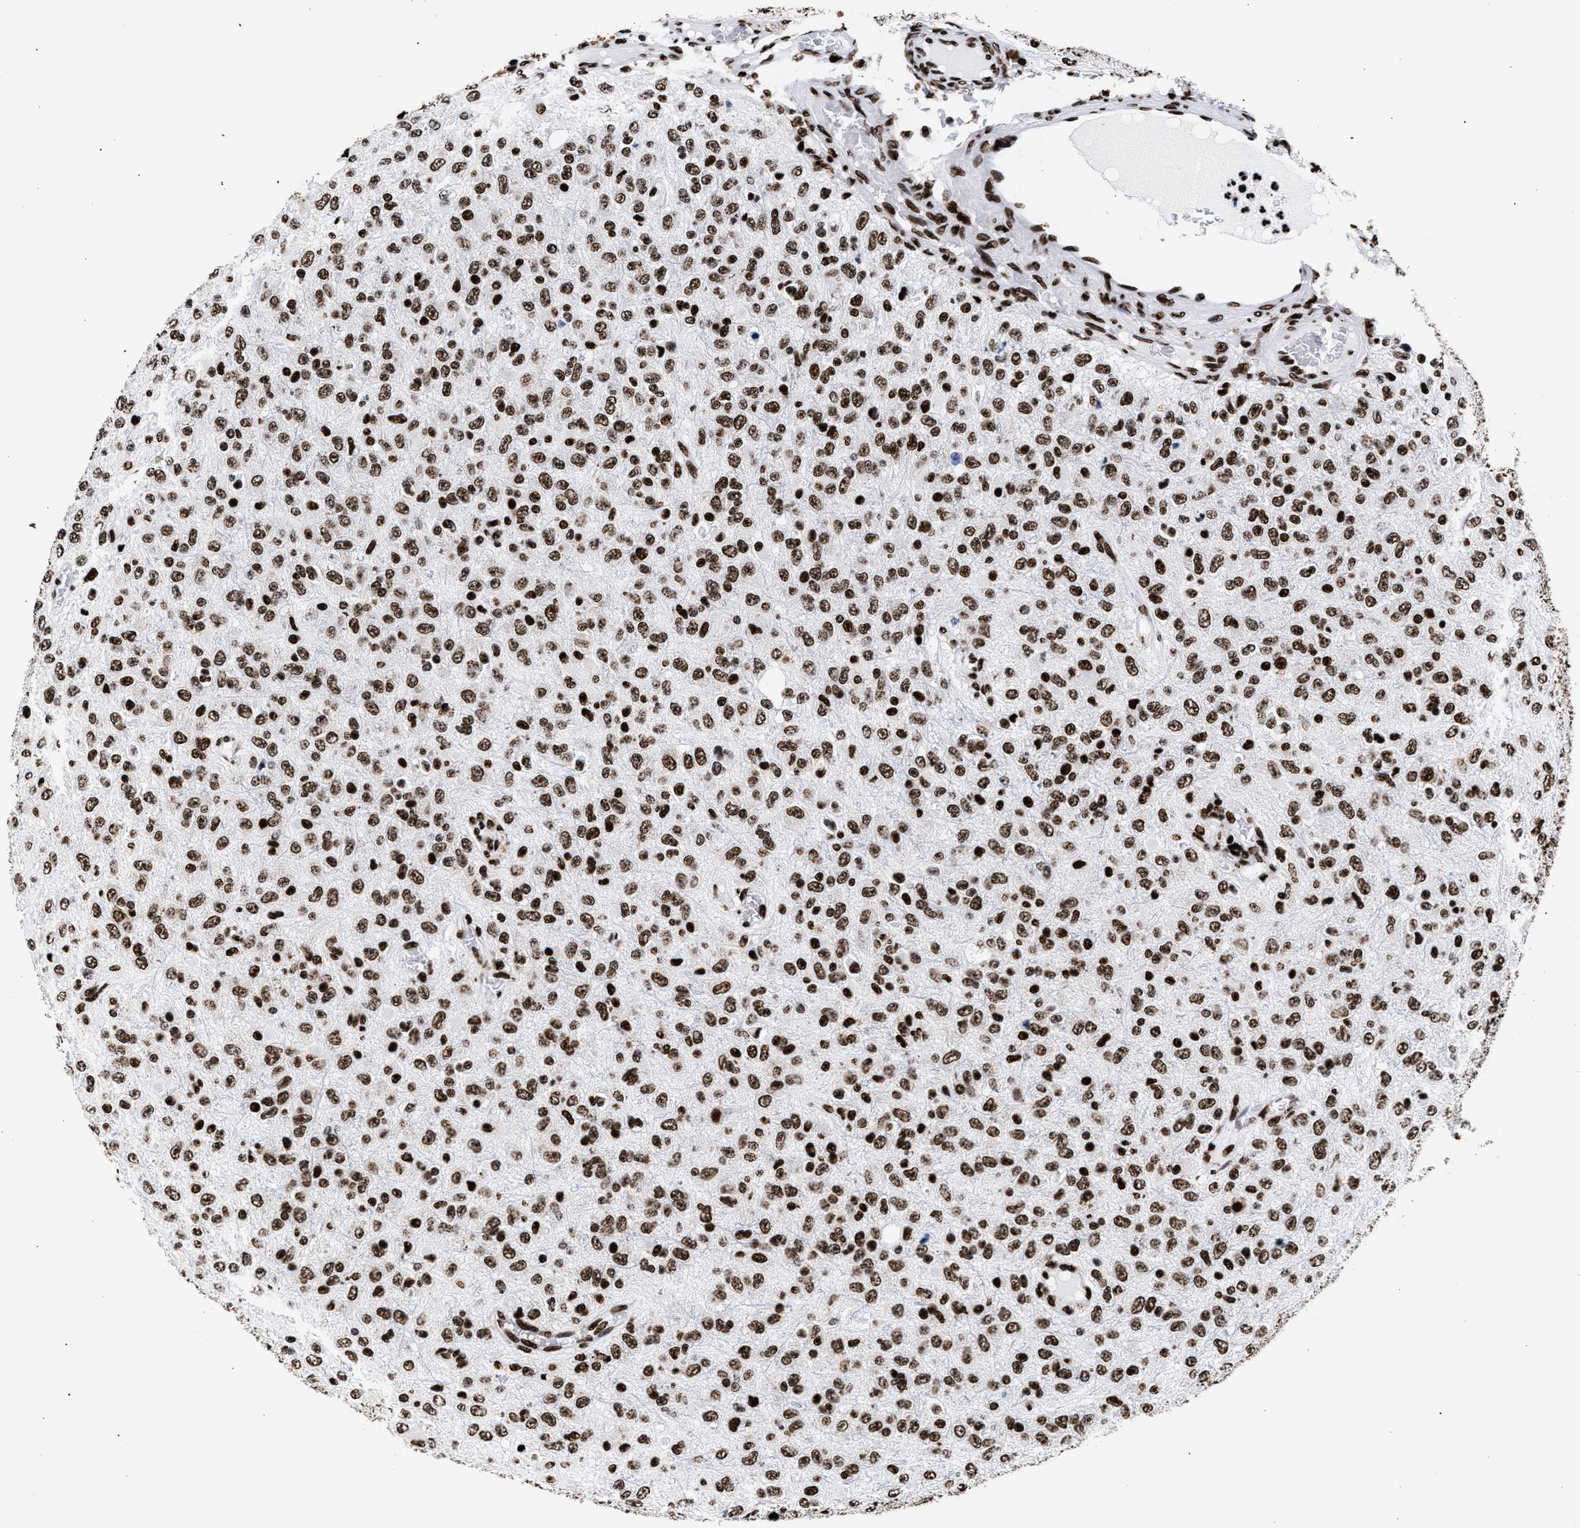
{"staining": {"intensity": "moderate", "quantity": ">75%", "location": "nuclear"}, "tissue": "glioma", "cell_type": "Tumor cells", "image_type": "cancer", "snomed": [{"axis": "morphology", "description": "Glioma, malignant, High grade"}, {"axis": "topography", "description": "pancreas cauda"}], "caption": "The immunohistochemical stain shows moderate nuclear staining in tumor cells of glioma tissue.", "gene": "HNRNPA1", "patient": {"sex": "male", "age": 60}}